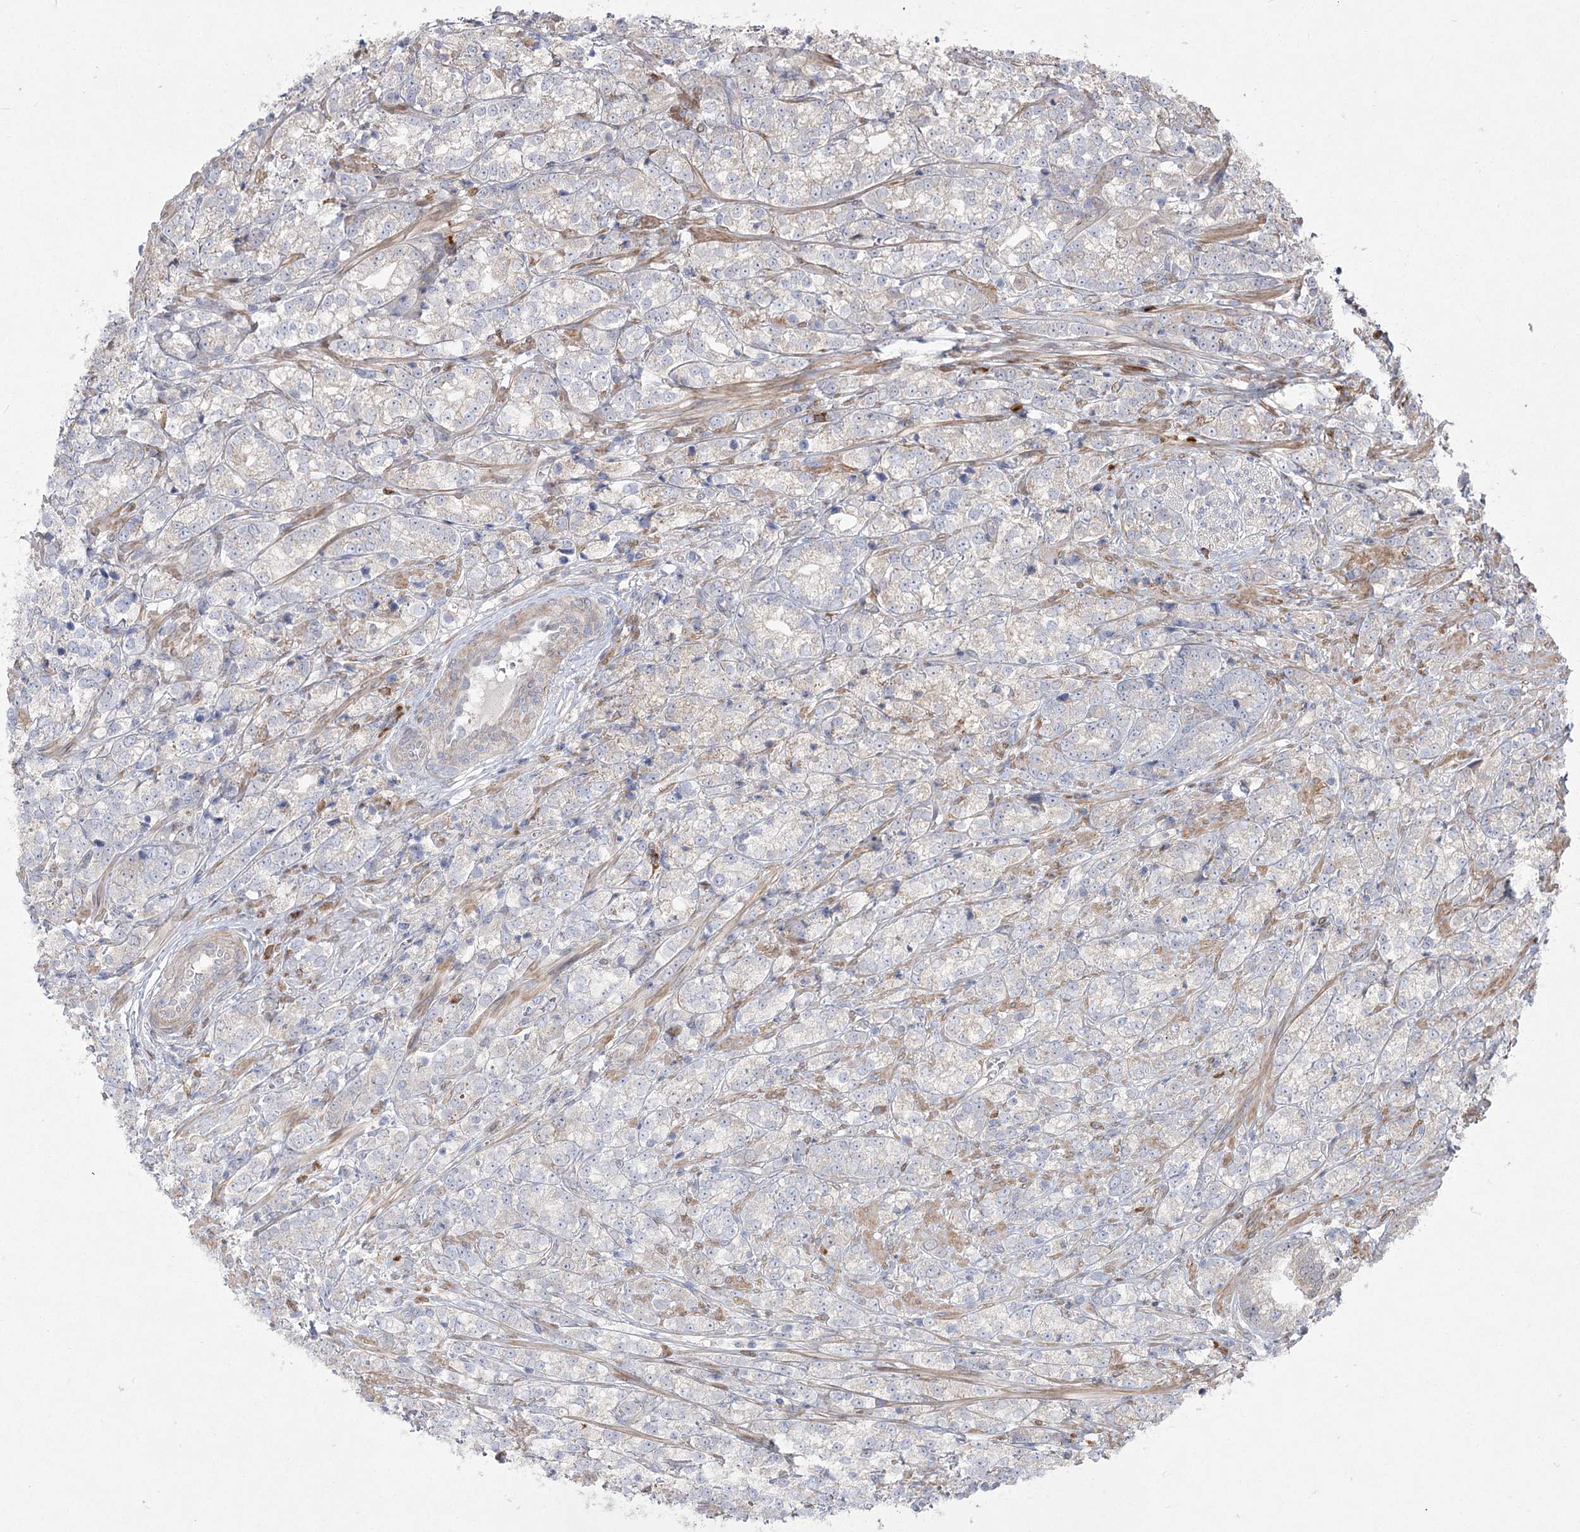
{"staining": {"intensity": "negative", "quantity": "none", "location": "none"}, "tissue": "prostate cancer", "cell_type": "Tumor cells", "image_type": "cancer", "snomed": [{"axis": "morphology", "description": "Adenocarcinoma, High grade"}, {"axis": "topography", "description": "Prostate"}], "caption": "Immunohistochemical staining of adenocarcinoma (high-grade) (prostate) displays no significant staining in tumor cells.", "gene": "CAMTA1", "patient": {"sex": "male", "age": 69}}